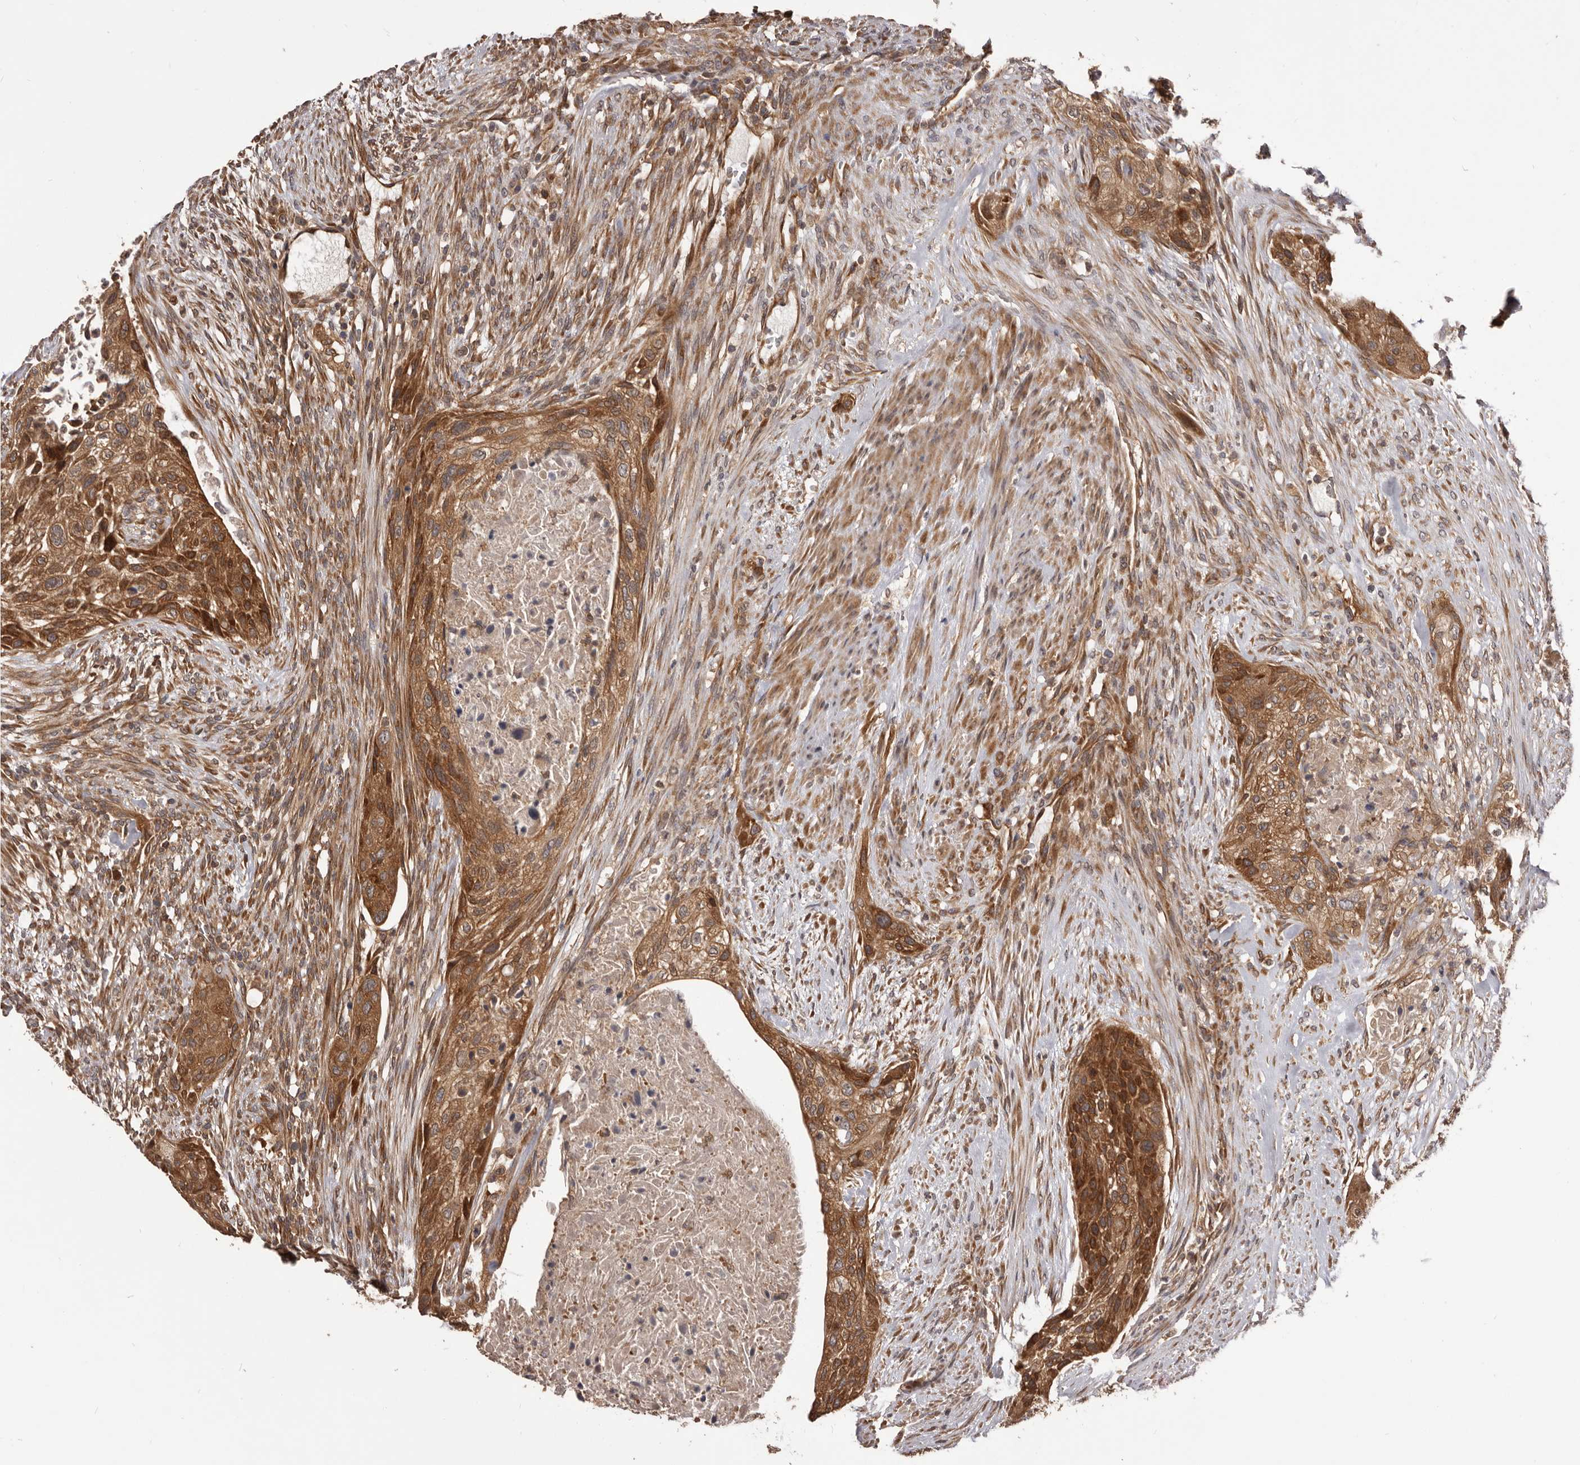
{"staining": {"intensity": "moderate", "quantity": ">75%", "location": "cytoplasmic/membranous"}, "tissue": "urothelial cancer", "cell_type": "Tumor cells", "image_type": "cancer", "snomed": [{"axis": "morphology", "description": "Urothelial carcinoma, High grade"}, {"axis": "topography", "description": "Urinary bladder"}], "caption": "Brown immunohistochemical staining in human urothelial cancer demonstrates moderate cytoplasmic/membranous positivity in approximately >75% of tumor cells.", "gene": "HBS1L", "patient": {"sex": "male", "age": 35}}